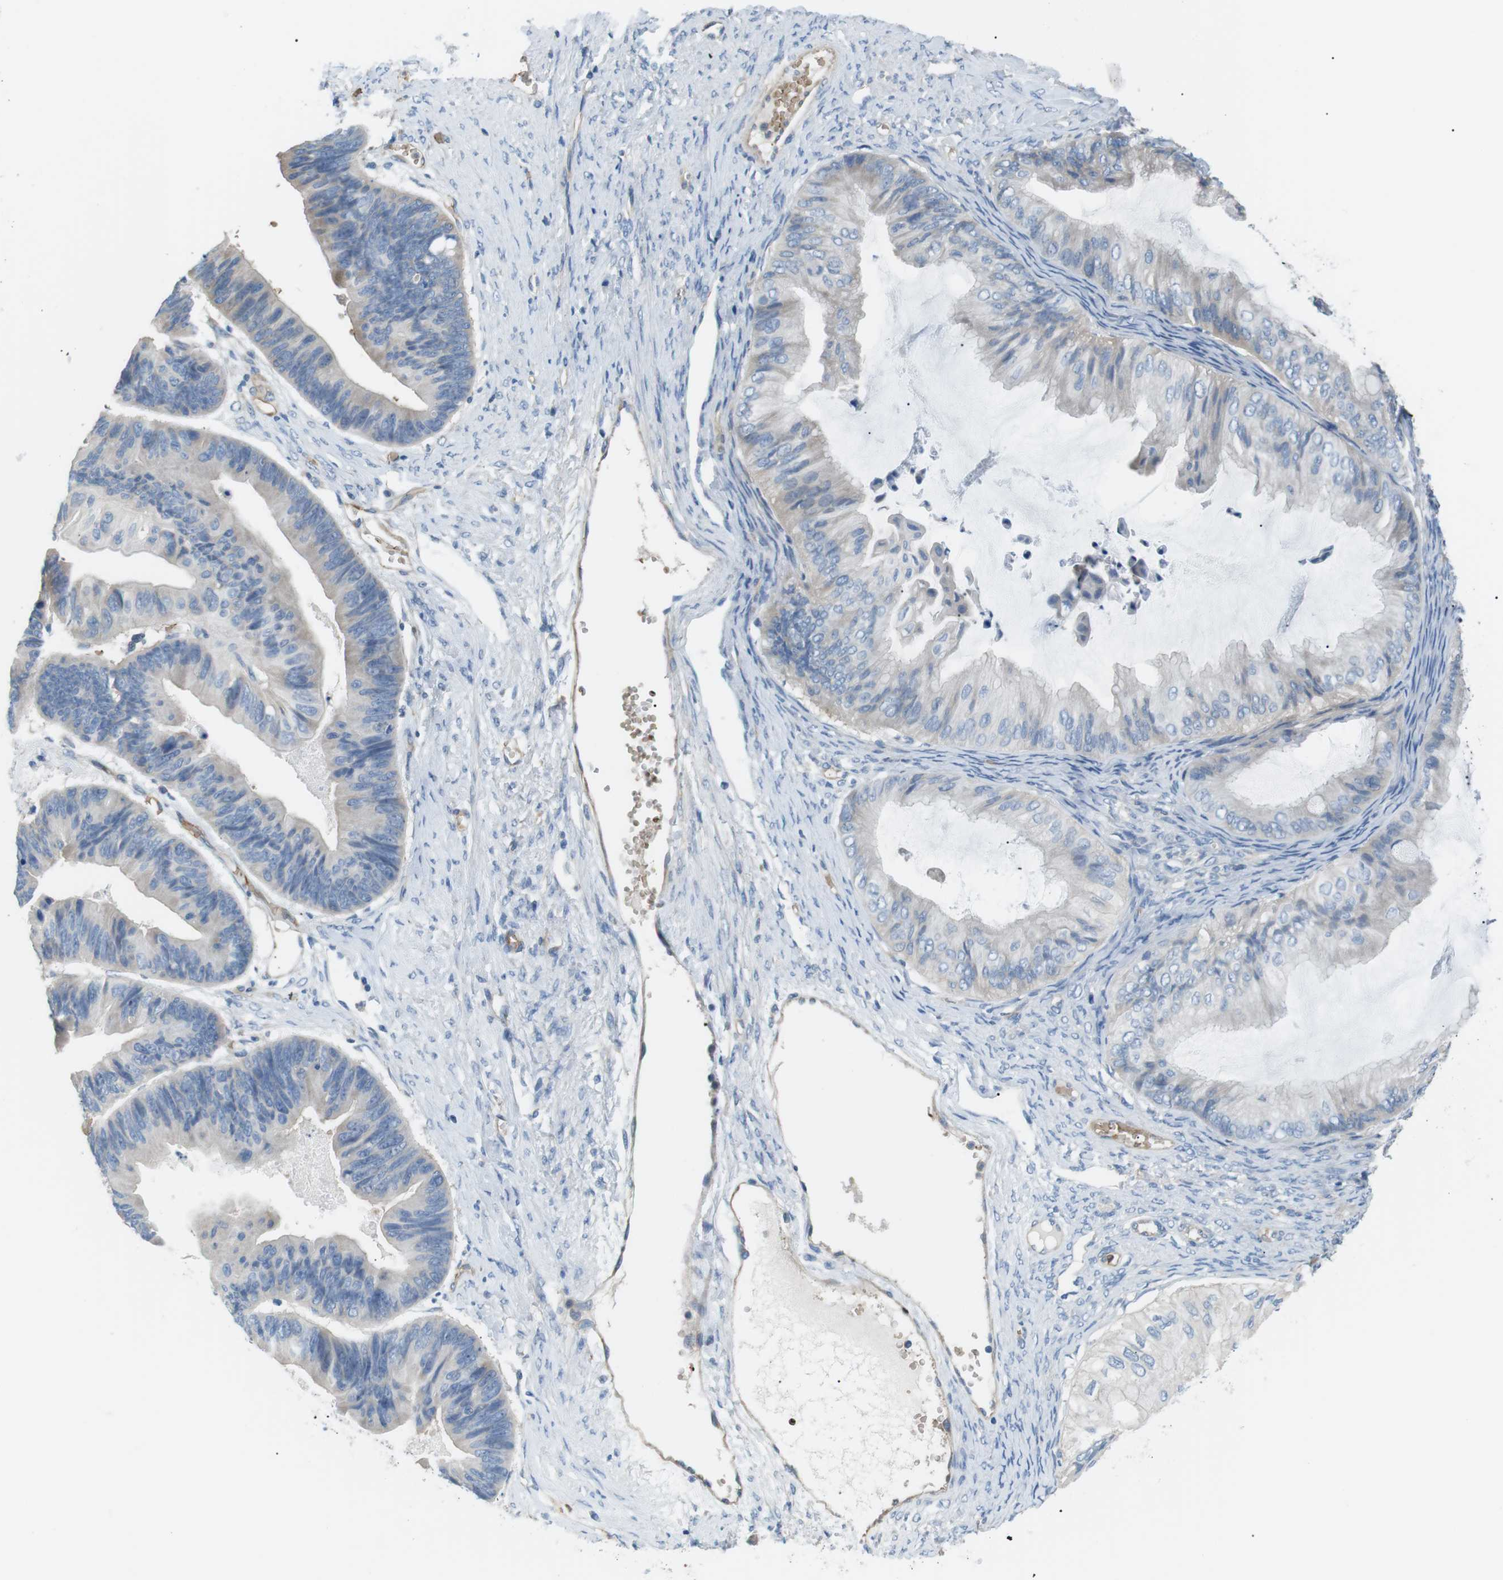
{"staining": {"intensity": "negative", "quantity": "none", "location": "none"}, "tissue": "ovarian cancer", "cell_type": "Tumor cells", "image_type": "cancer", "snomed": [{"axis": "morphology", "description": "Cystadenocarcinoma, mucinous, NOS"}, {"axis": "topography", "description": "Ovary"}], "caption": "A high-resolution histopathology image shows immunohistochemistry staining of ovarian cancer (mucinous cystadenocarcinoma), which exhibits no significant expression in tumor cells. The staining was performed using DAB to visualize the protein expression in brown, while the nuclei were stained in blue with hematoxylin (Magnification: 20x).", "gene": "ADCY10", "patient": {"sex": "female", "age": 61}}